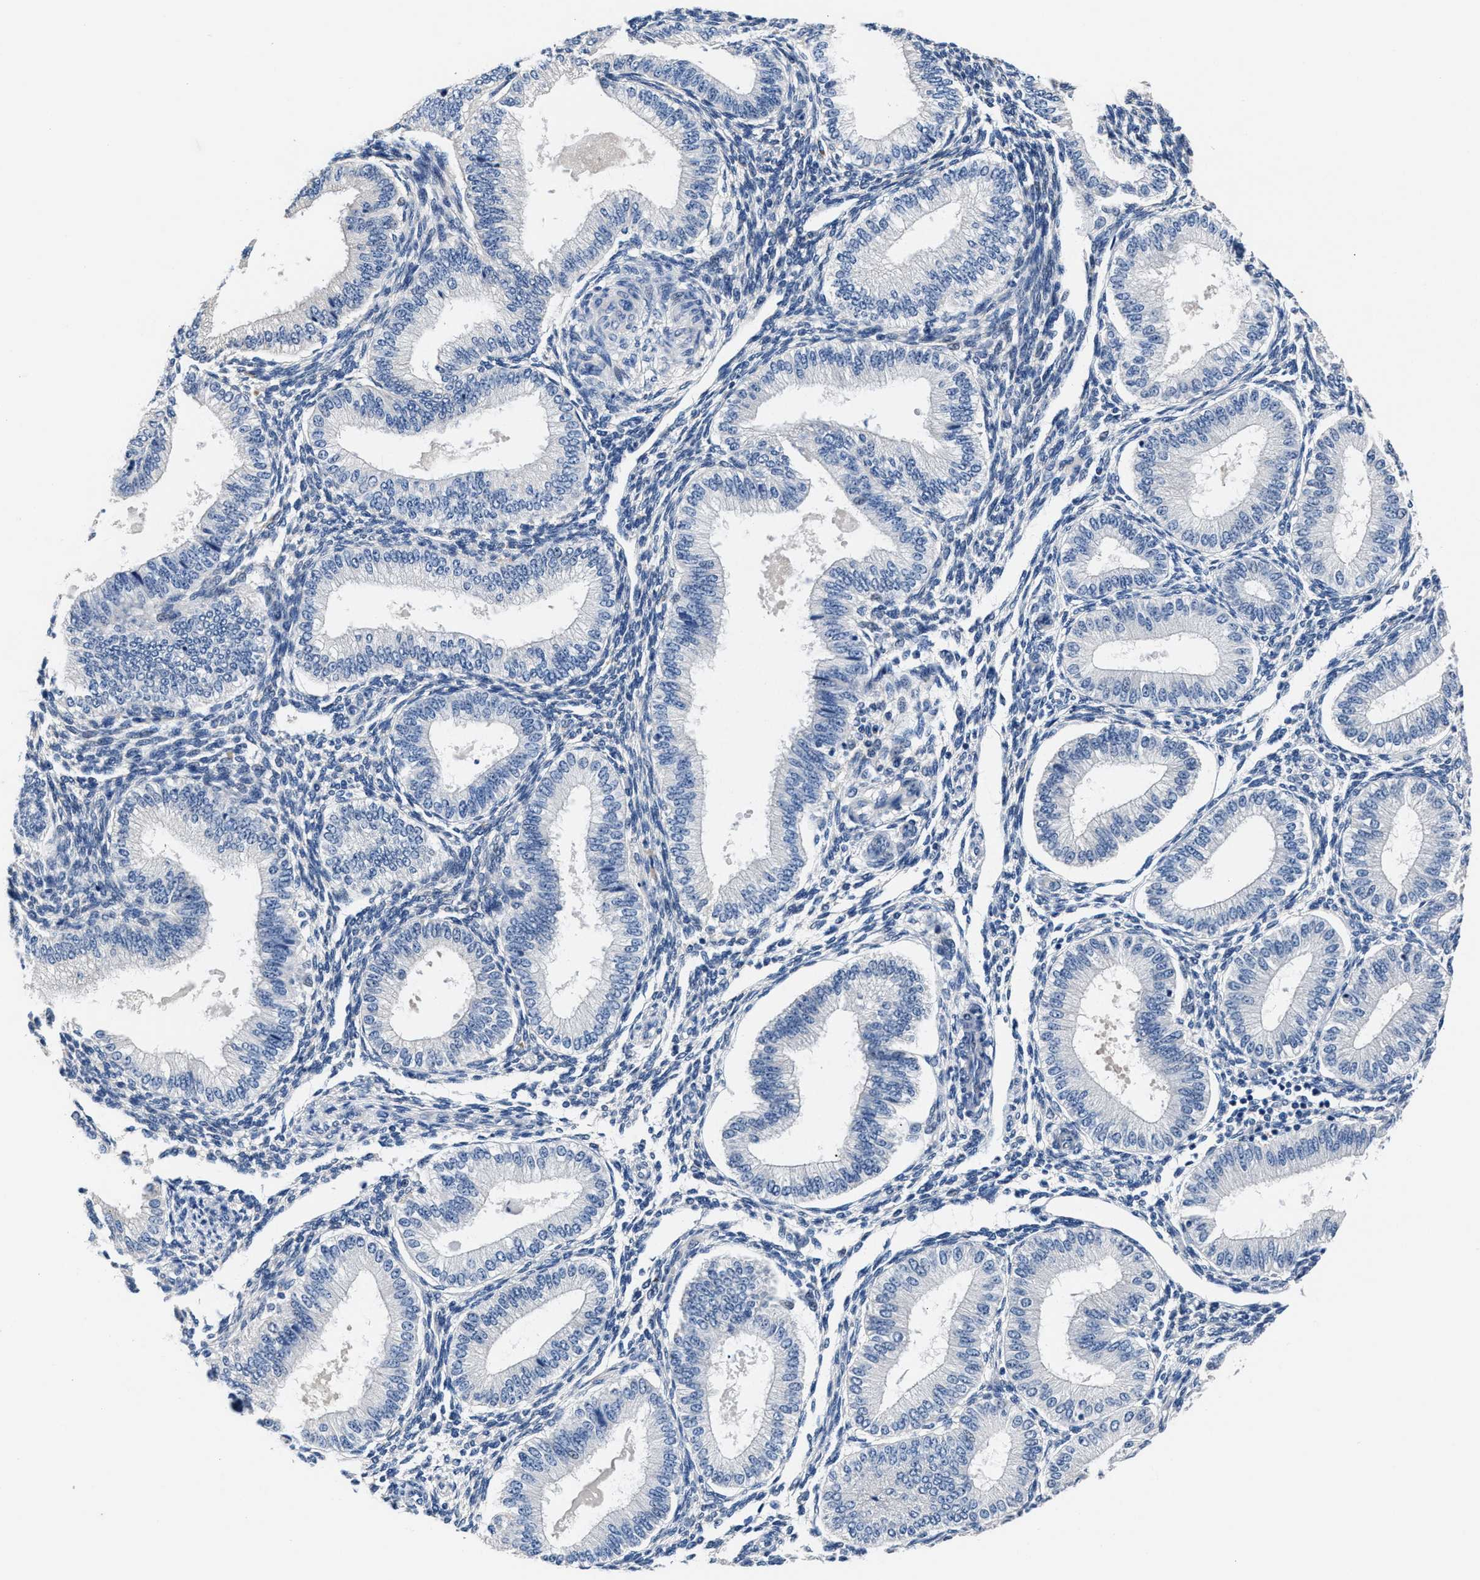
{"staining": {"intensity": "negative", "quantity": "none", "location": "none"}, "tissue": "endometrium", "cell_type": "Cells in endometrial stroma", "image_type": "normal", "snomed": [{"axis": "morphology", "description": "Normal tissue, NOS"}, {"axis": "topography", "description": "Endometrium"}], "caption": "Immunohistochemistry (IHC) micrograph of normal endometrium: human endometrium stained with DAB reveals no significant protein staining in cells in endometrial stroma.", "gene": "GSTM1", "patient": {"sex": "female", "age": 39}}